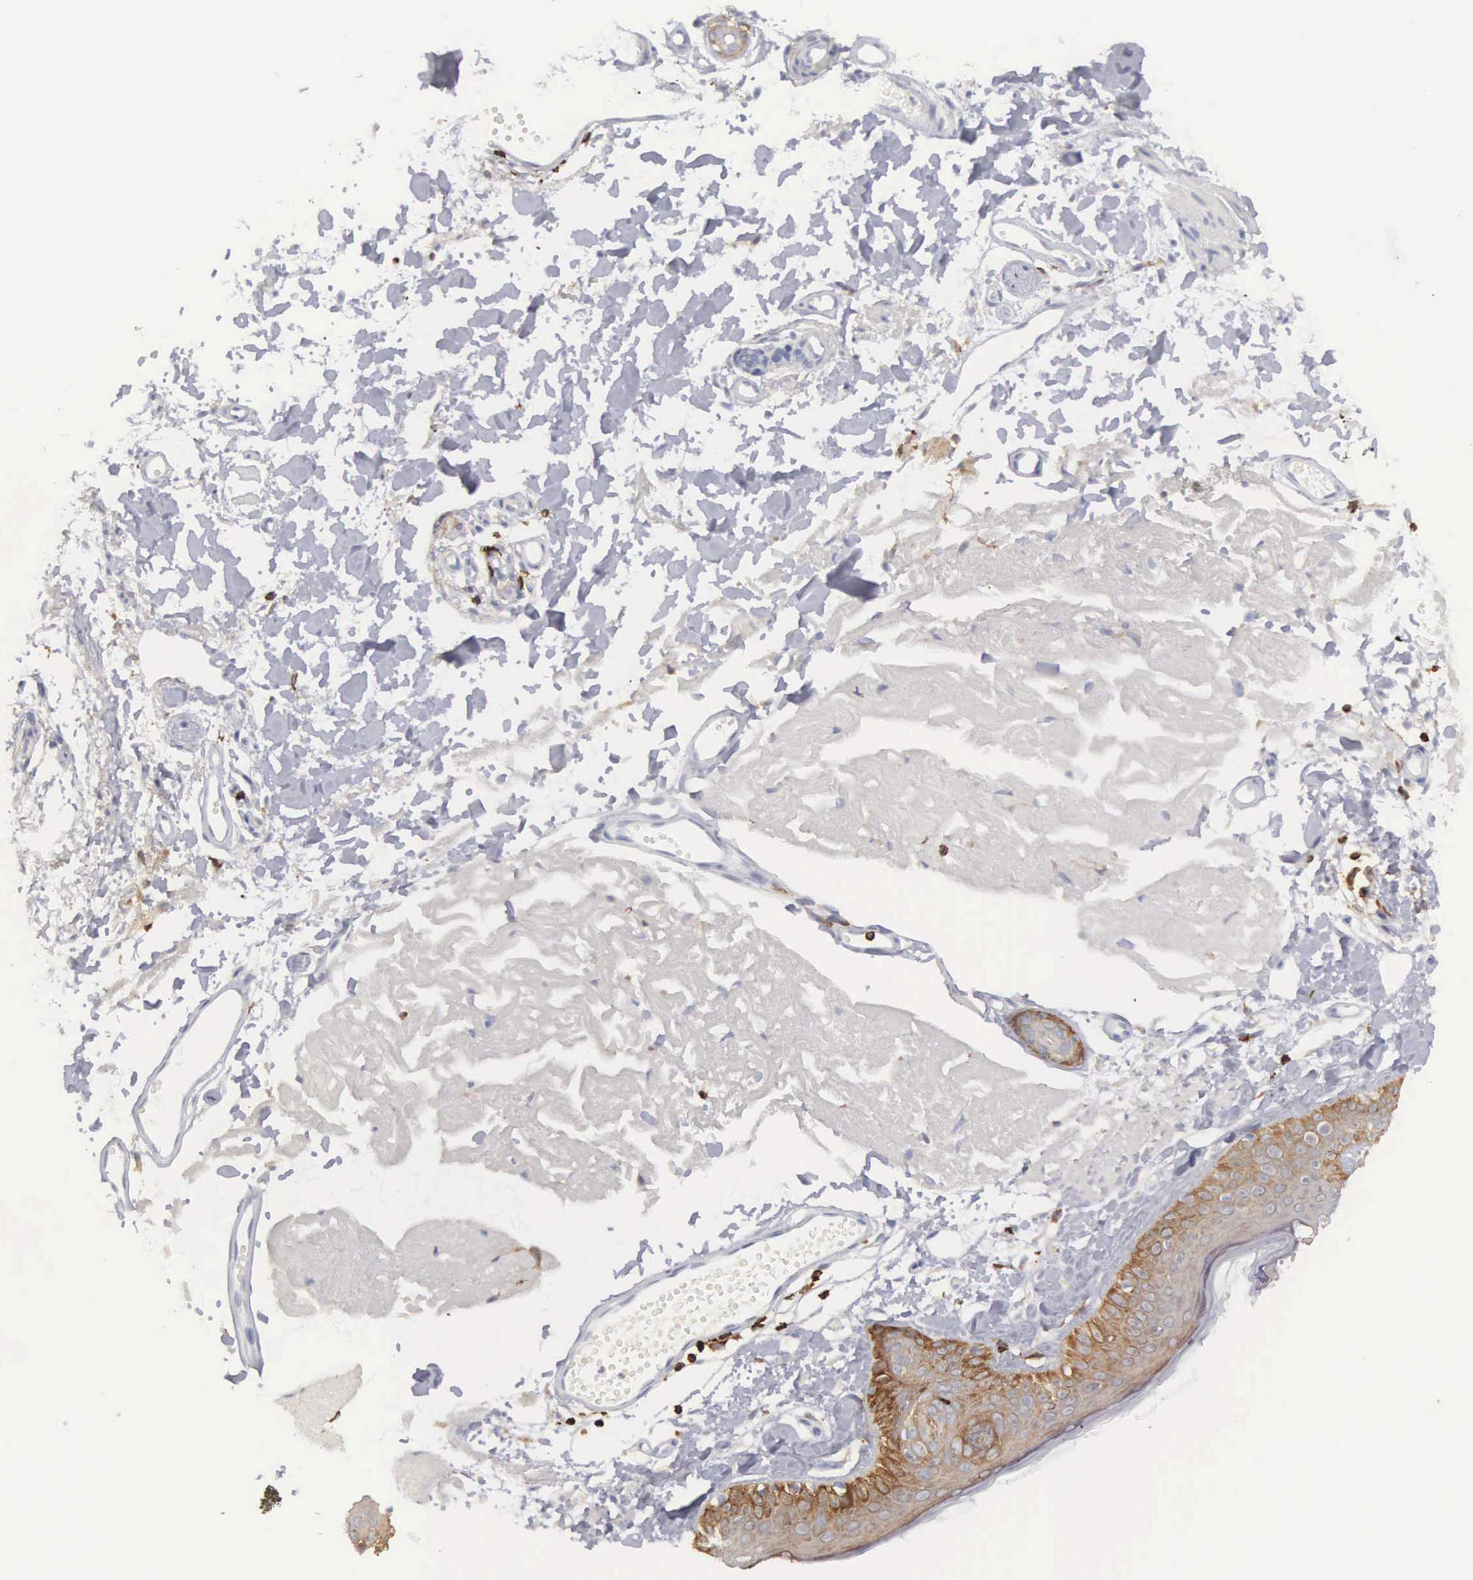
{"staining": {"intensity": "strong", "quantity": ">75%", "location": "cytoplasmic/membranous"}, "tissue": "skin", "cell_type": "Fibroblasts", "image_type": "normal", "snomed": [{"axis": "morphology", "description": "Normal tissue, NOS"}, {"axis": "topography", "description": "Skin"}], "caption": "Immunohistochemistry (IHC) staining of benign skin, which demonstrates high levels of strong cytoplasmic/membranous expression in about >75% of fibroblasts indicating strong cytoplasmic/membranous protein staining. The staining was performed using DAB (brown) for protein detection and nuclei were counterstained in hematoxylin (blue).", "gene": "ENSG00000285304", "patient": {"sex": "male", "age": 83}}